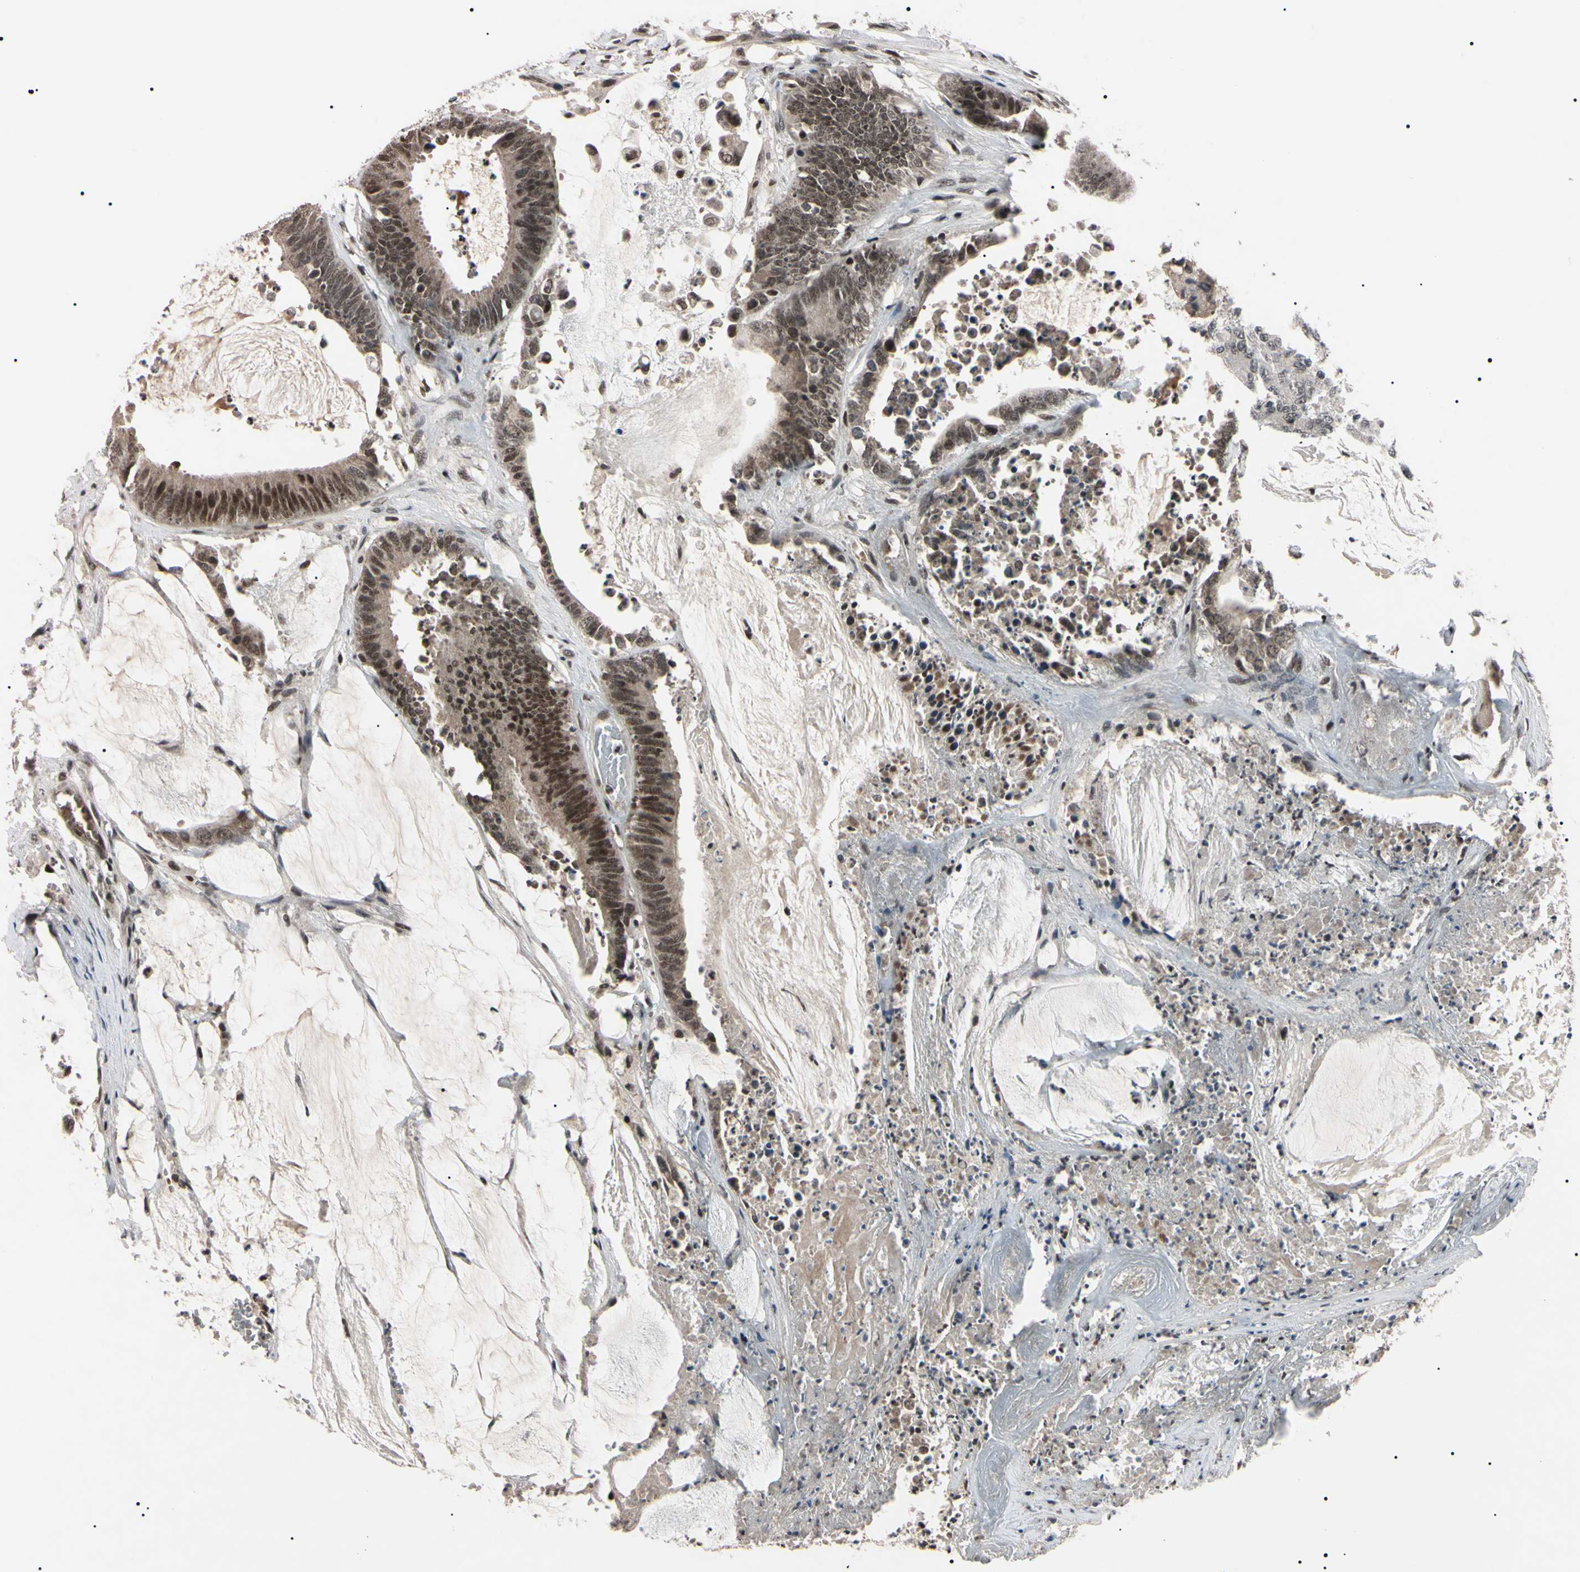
{"staining": {"intensity": "moderate", "quantity": "25%-75%", "location": "cytoplasmic/membranous,nuclear"}, "tissue": "colorectal cancer", "cell_type": "Tumor cells", "image_type": "cancer", "snomed": [{"axis": "morphology", "description": "Adenocarcinoma, NOS"}, {"axis": "topography", "description": "Rectum"}], "caption": "Brown immunohistochemical staining in human colorectal cancer (adenocarcinoma) displays moderate cytoplasmic/membranous and nuclear positivity in approximately 25%-75% of tumor cells.", "gene": "YY1", "patient": {"sex": "female", "age": 66}}